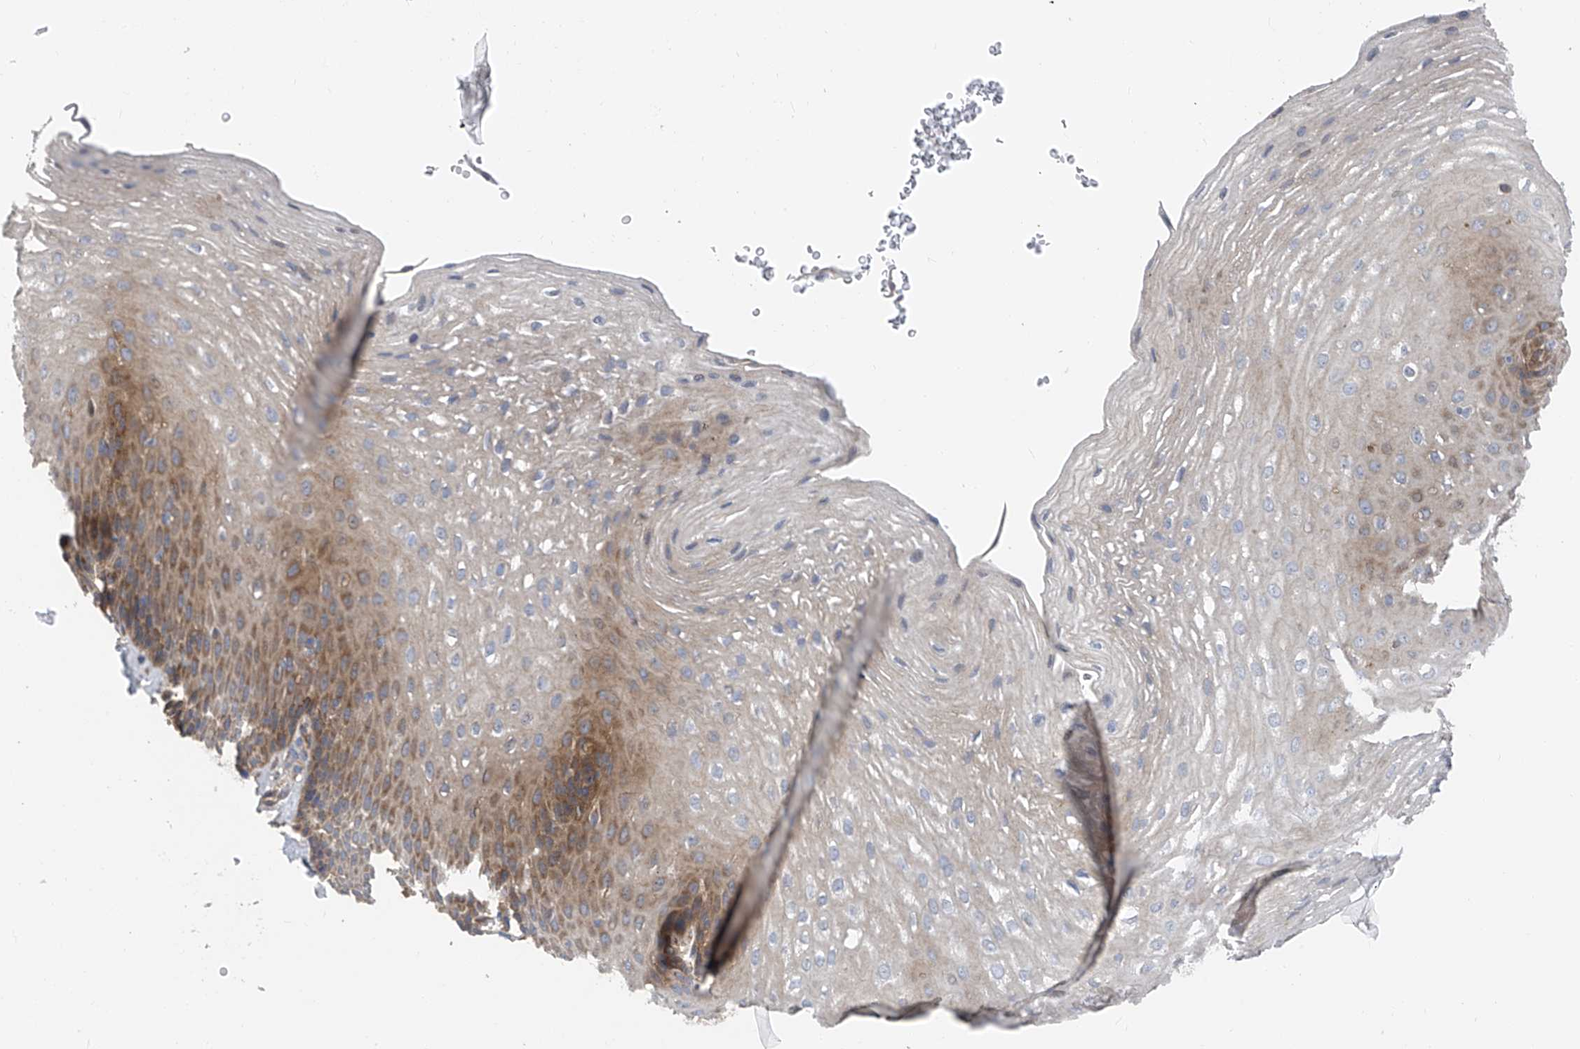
{"staining": {"intensity": "moderate", "quantity": ">75%", "location": "cytoplasmic/membranous"}, "tissue": "esophagus", "cell_type": "Squamous epithelial cells", "image_type": "normal", "snomed": [{"axis": "morphology", "description": "Normal tissue, NOS"}, {"axis": "topography", "description": "Esophagus"}], "caption": "Approximately >75% of squamous epithelial cells in benign esophagus show moderate cytoplasmic/membranous protein positivity as visualized by brown immunohistochemical staining.", "gene": "PTK2", "patient": {"sex": "female", "age": 66}}